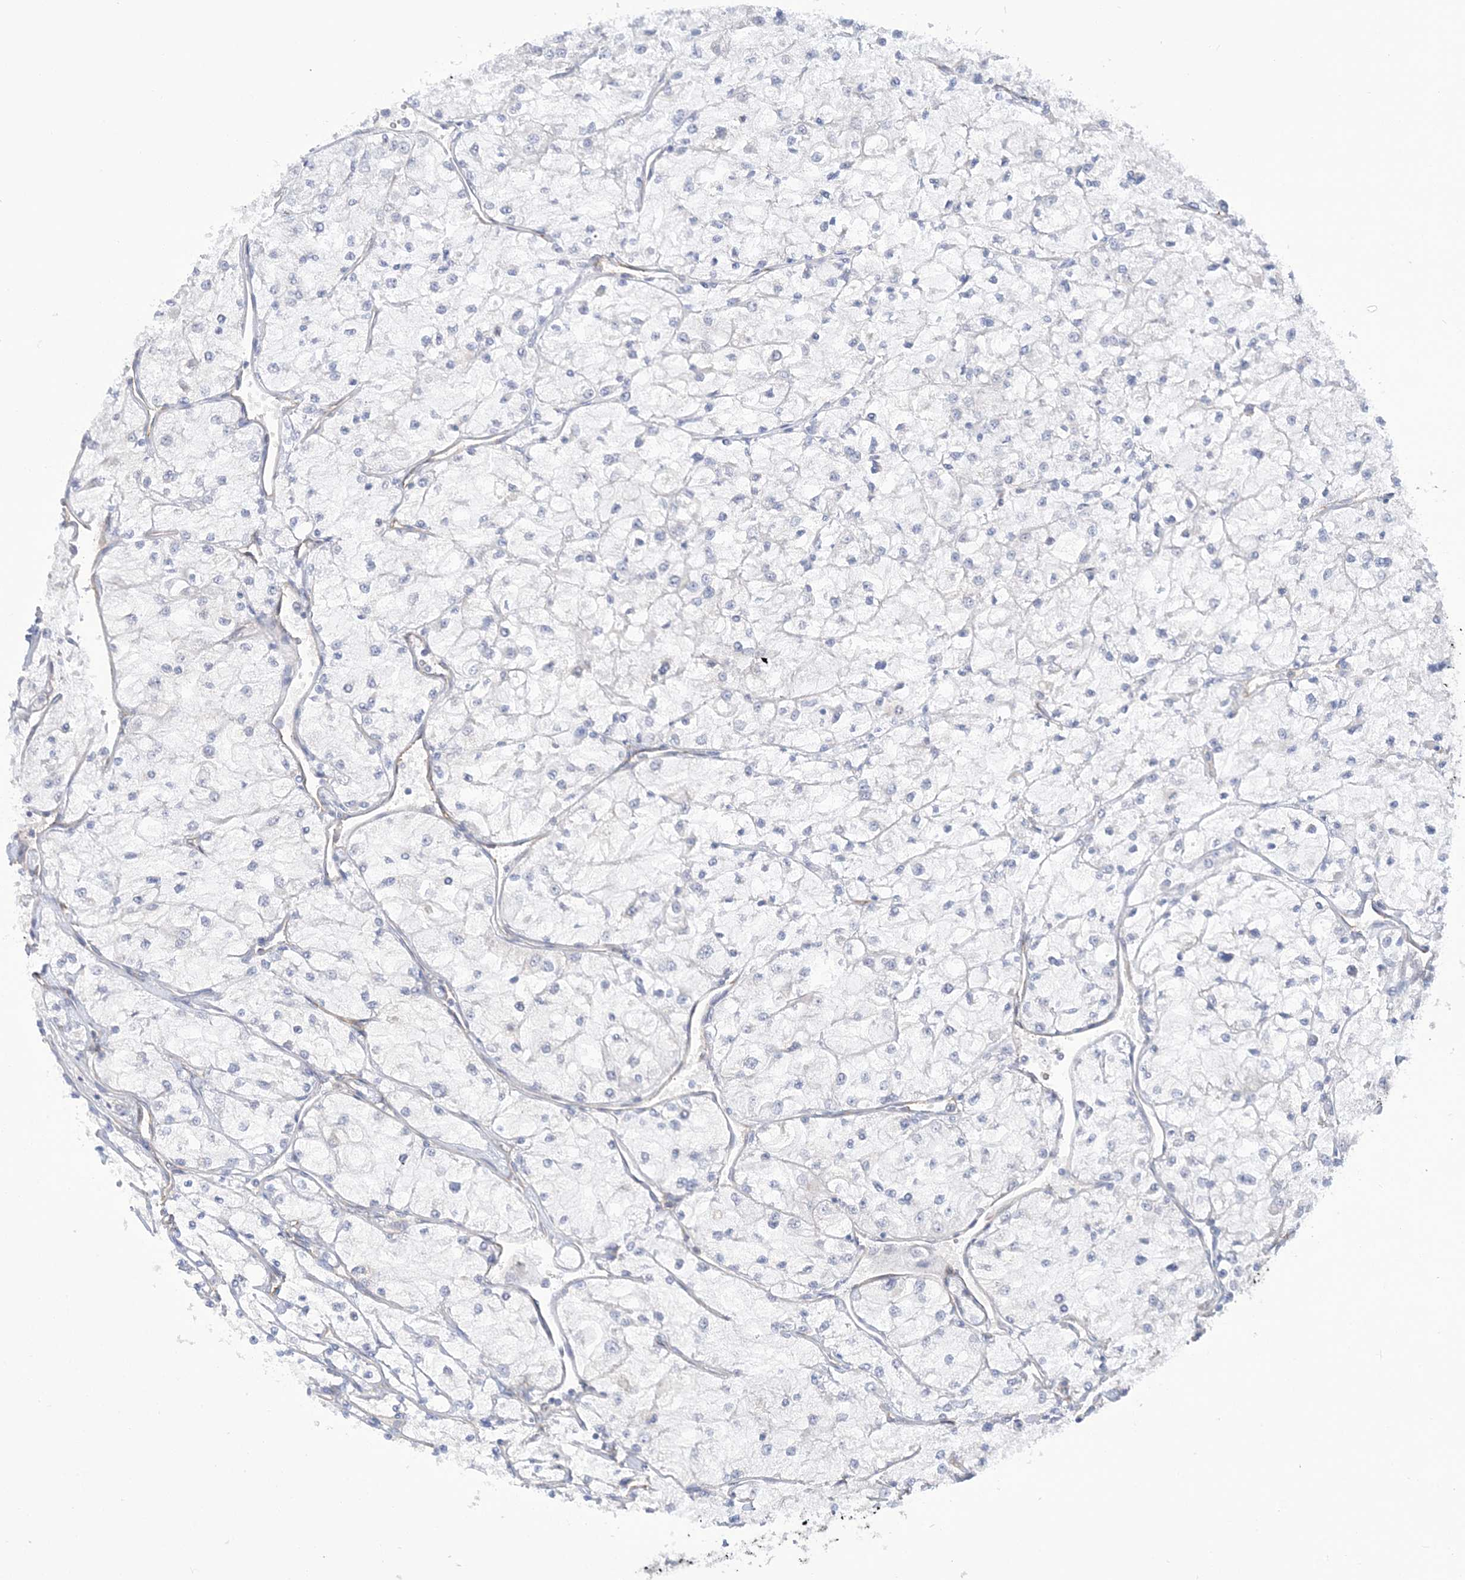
{"staining": {"intensity": "negative", "quantity": "none", "location": "none"}, "tissue": "renal cancer", "cell_type": "Tumor cells", "image_type": "cancer", "snomed": [{"axis": "morphology", "description": "Adenocarcinoma, NOS"}, {"axis": "topography", "description": "Kidney"}], "caption": "Human renal cancer stained for a protein using IHC demonstrates no staining in tumor cells.", "gene": "FARSB", "patient": {"sex": "male", "age": 80}}